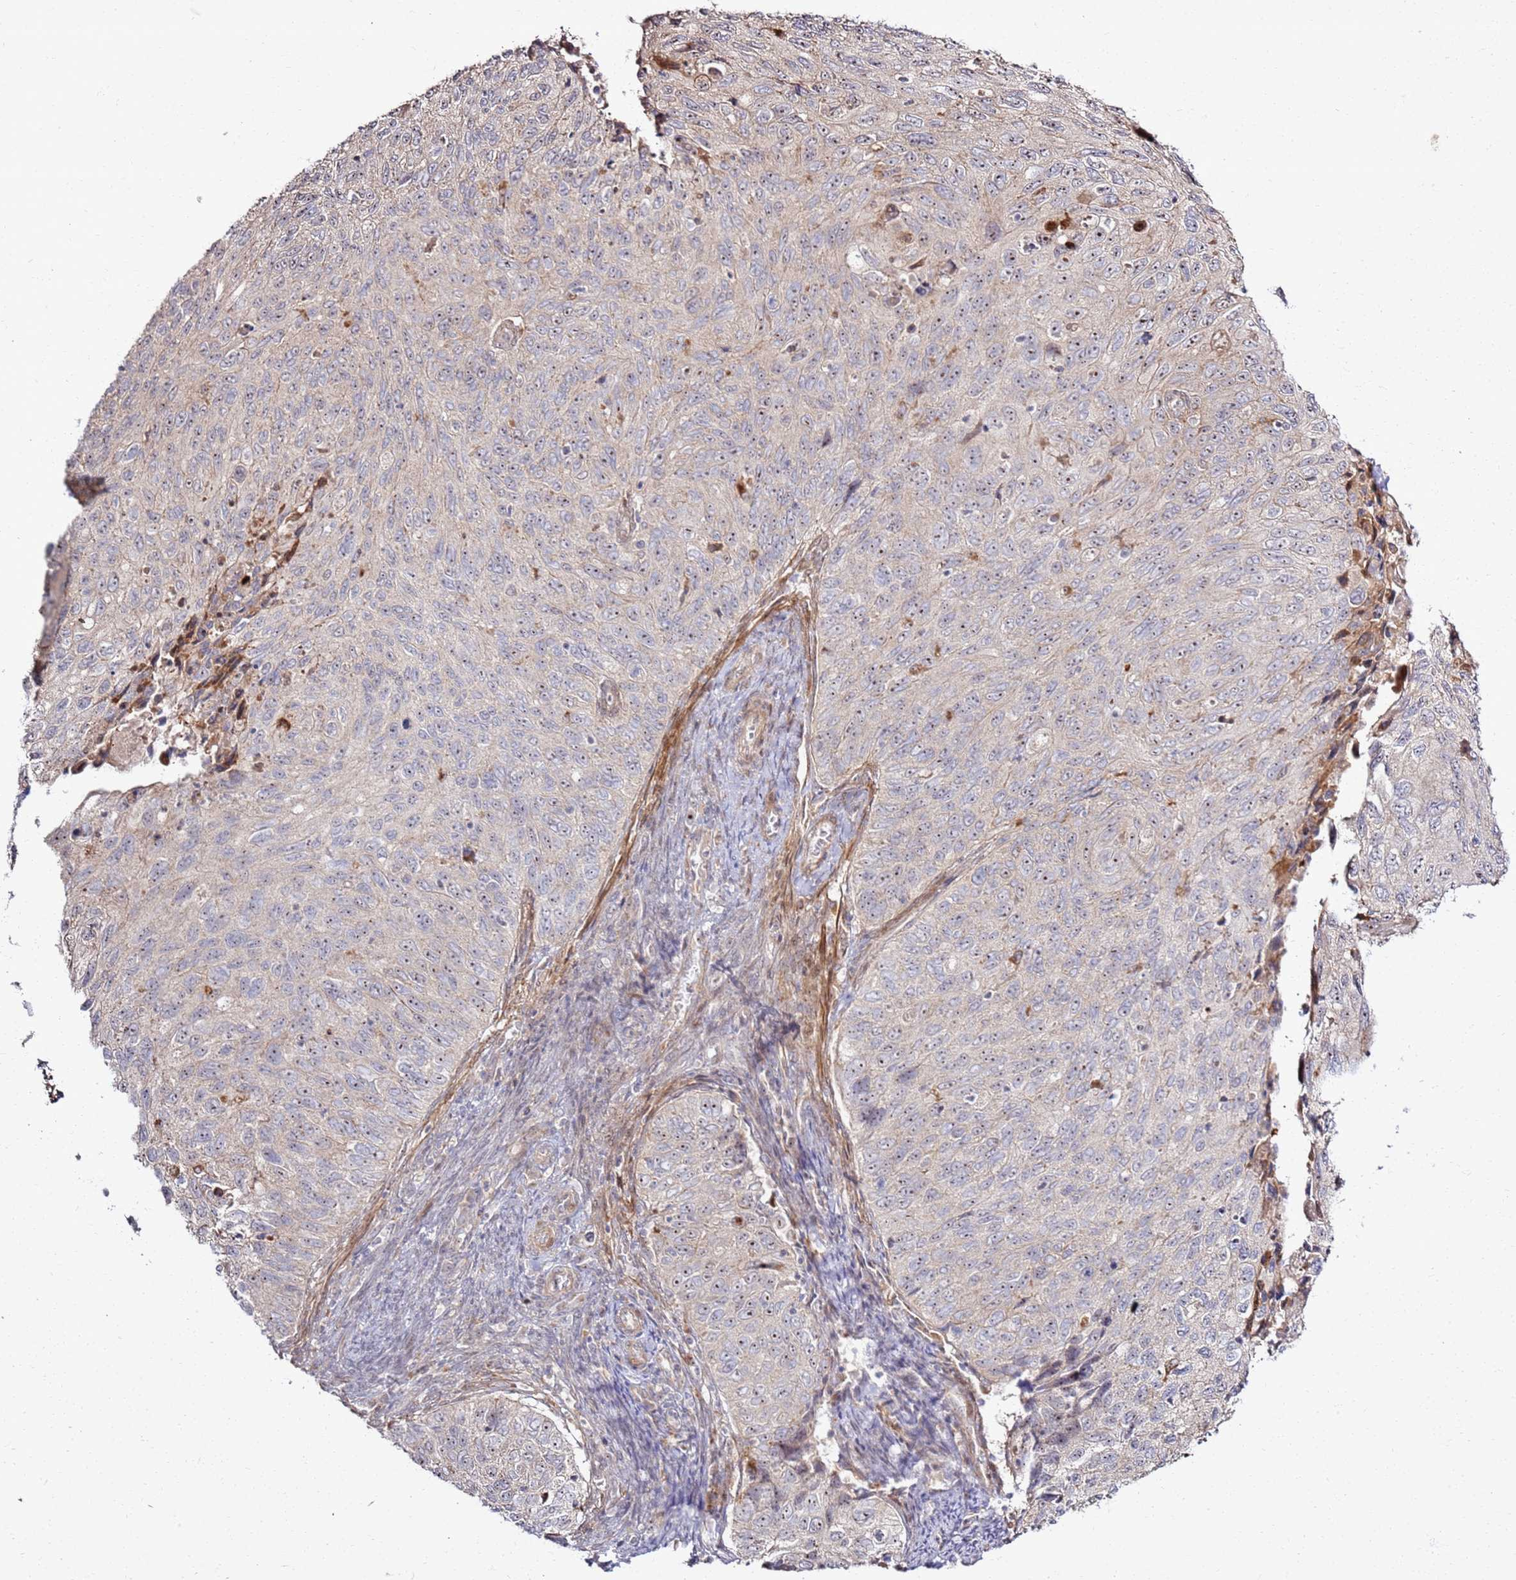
{"staining": {"intensity": "moderate", "quantity": "<25%", "location": "nuclear"}, "tissue": "cervical cancer", "cell_type": "Tumor cells", "image_type": "cancer", "snomed": [{"axis": "morphology", "description": "Squamous cell carcinoma, NOS"}, {"axis": "topography", "description": "Cervix"}], "caption": "Protein staining demonstrates moderate nuclear expression in about <25% of tumor cells in cervical cancer.", "gene": "CNPY1", "patient": {"sex": "female", "age": 70}}